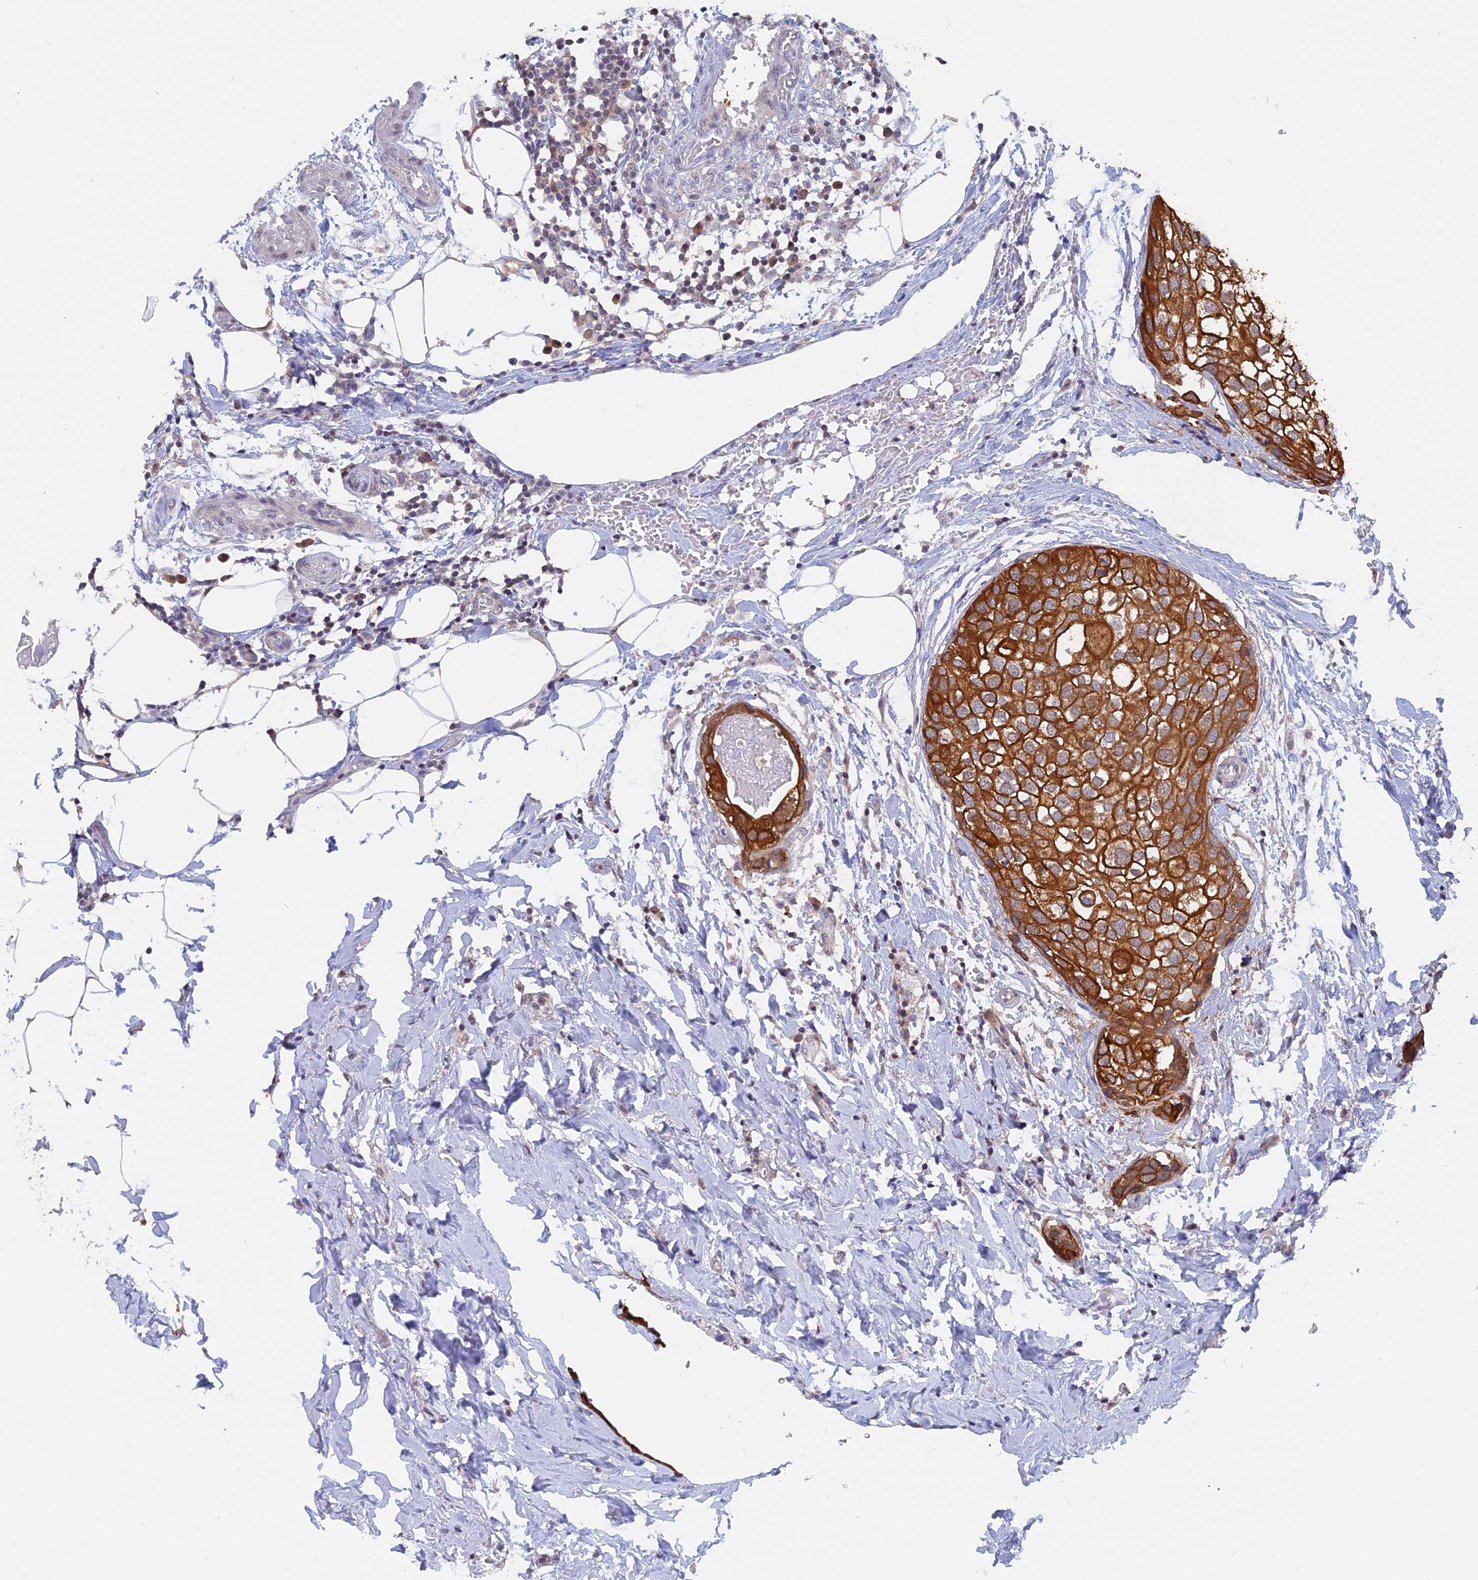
{"staining": {"intensity": "strong", "quantity": ">75%", "location": "cytoplasmic/membranous"}, "tissue": "urothelial cancer", "cell_type": "Tumor cells", "image_type": "cancer", "snomed": [{"axis": "morphology", "description": "Urothelial carcinoma, High grade"}, {"axis": "topography", "description": "Urinary bladder"}], "caption": "This is a histology image of immunohistochemistry staining of urothelial cancer, which shows strong expression in the cytoplasmic/membranous of tumor cells.", "gene": "STUB1", "patient": {"sex": "male", "age": 64}}